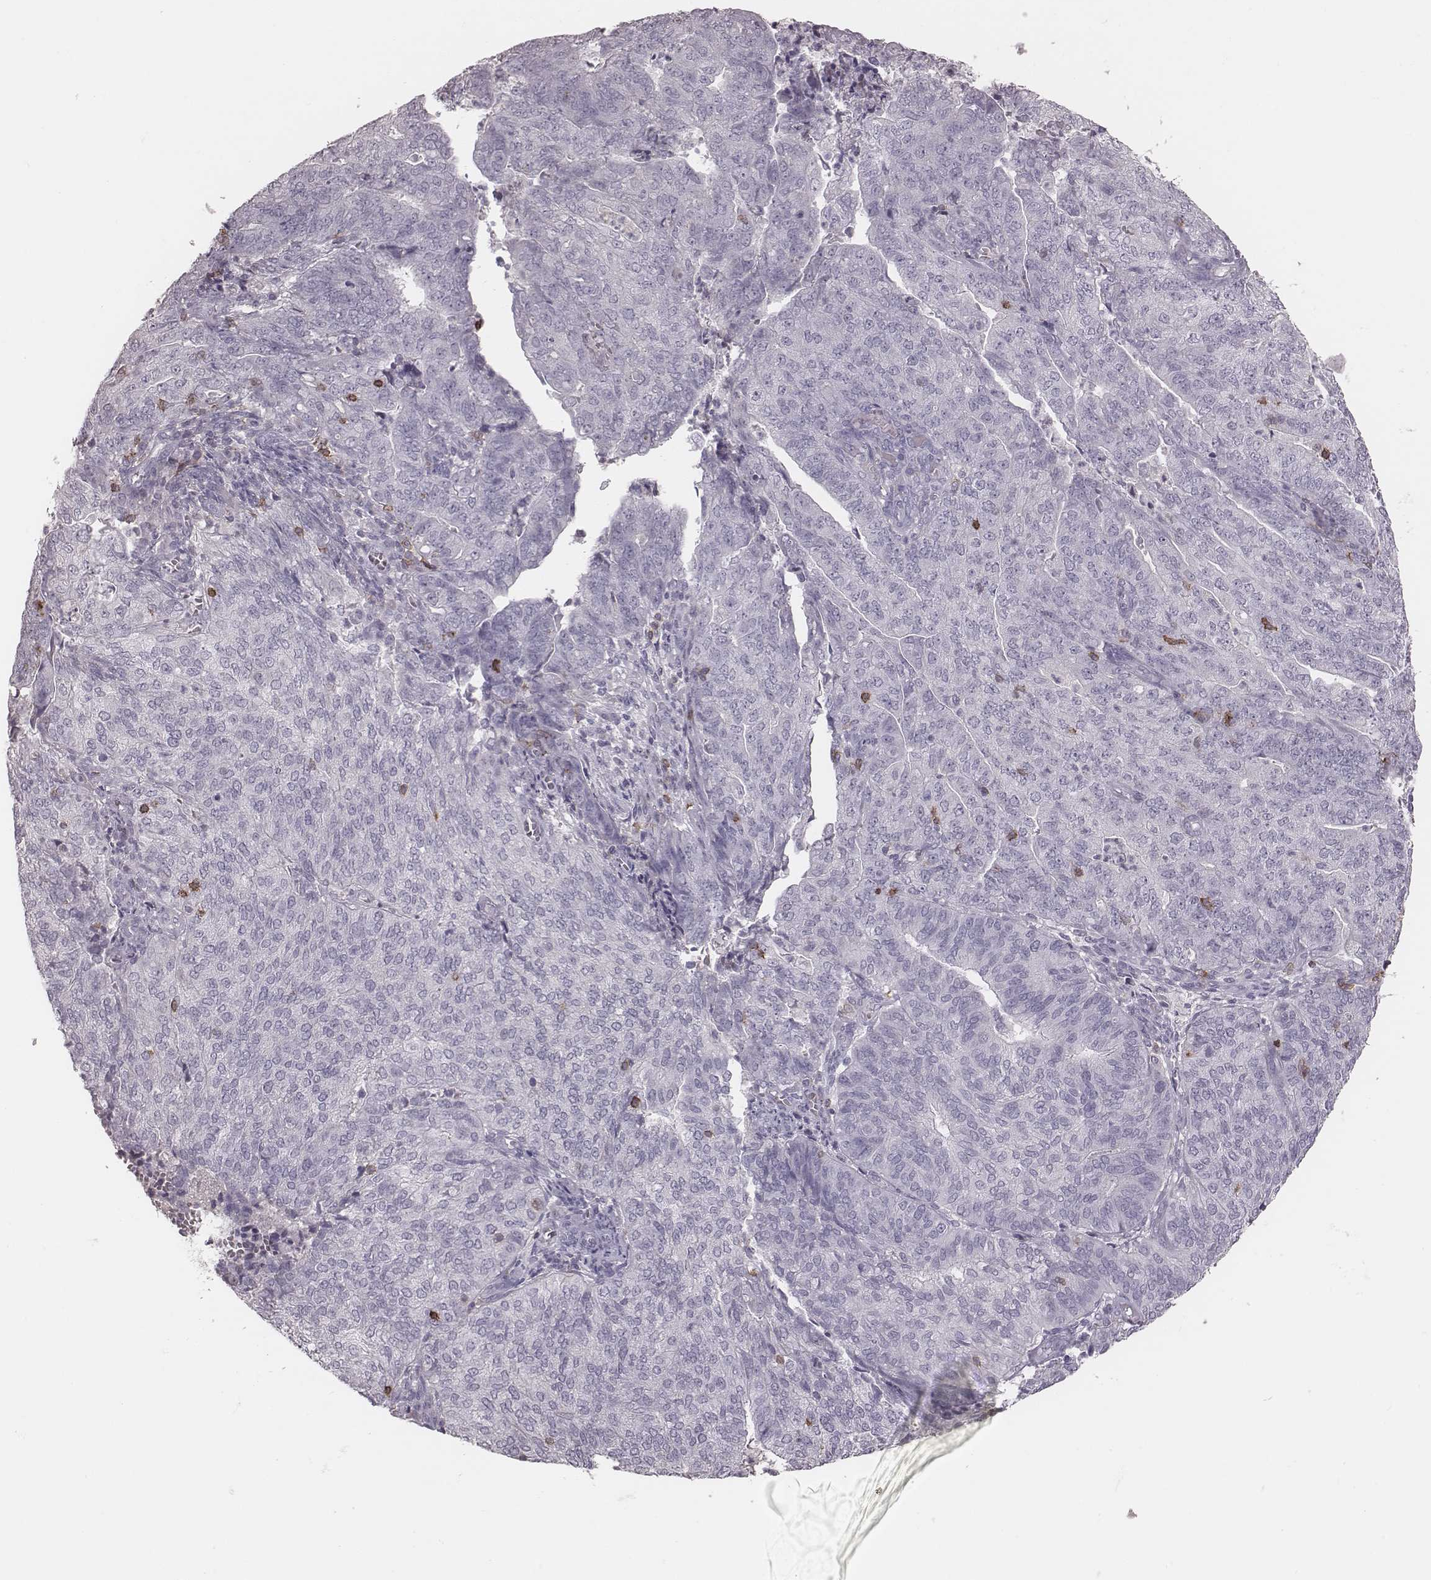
{"staining": {"intensity": "negative", "quantity": "none", "location": "none"}, "tissue": "endometrial cancer", "cell_type": "Tumor cells", "image_type": "cancer", "snomed": [{"axis": "morphology", "description": "Adenocarcinoma, NOS"}, {"axis": "topography", "description": "Endometrium"}], "caption": "Protein analysis of endometrial cancer (adenocarcinoma) demonstrates no significant positivity in tumor cells.", "gene": "PDCD1", "patient": {"sex": "female", "age": 82}}